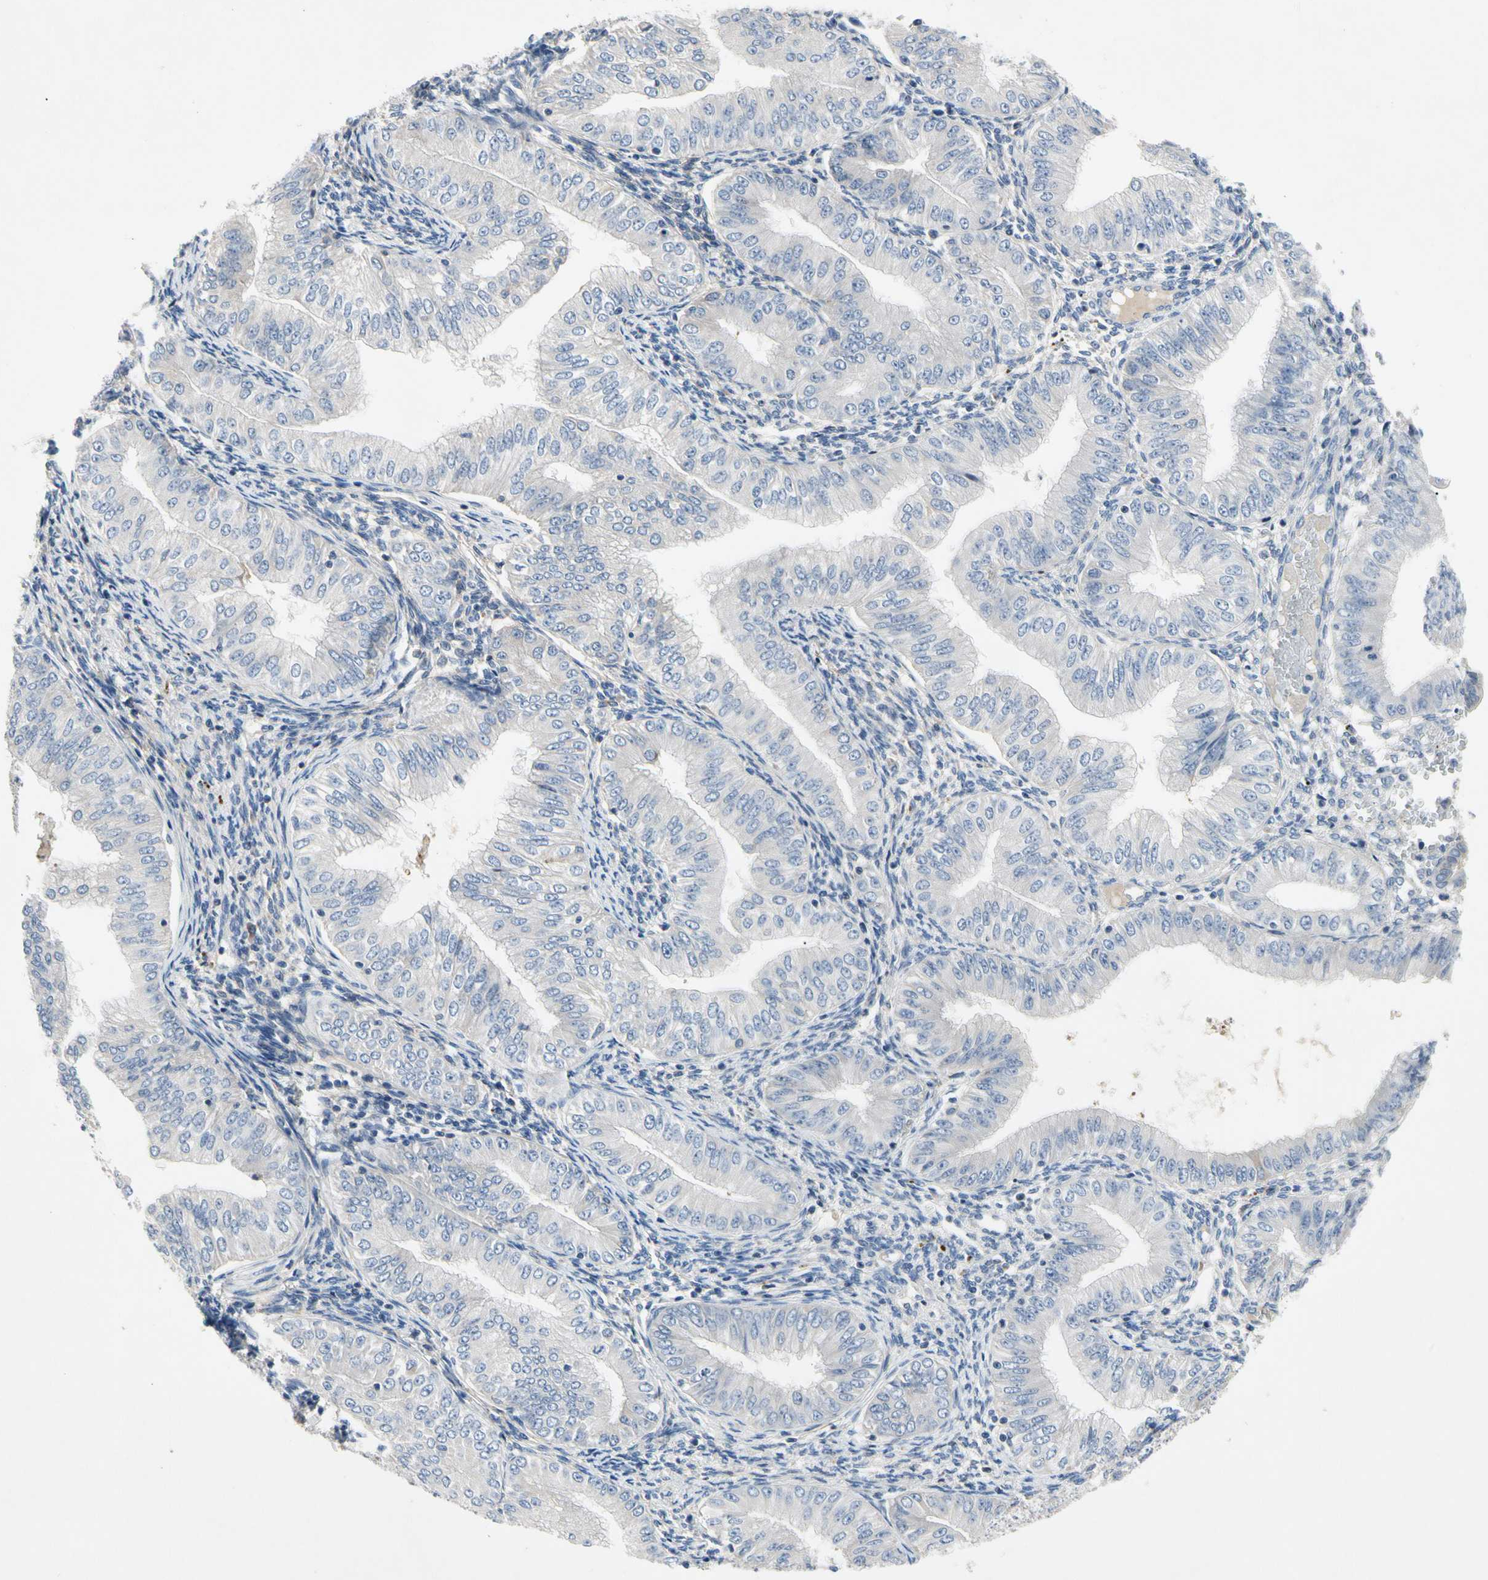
{"staining": {"intensity": "negative", "quantity": "none", "location": "none"}, "tissue": "endometrial cancer", "cell_type": "Tumor cells", "image_type": "cancer", "snomed": [{"axis": "morphology", "description": "Normal tissue, NOS"}, {"axis": "morphology", "description": "Adenocarcinoma, NOS"}, {"axis": "topography", "description": "Endometrium"}], "caption": "This histopathology image is of adenocarcinoma (endometrial) stained with immunohistochemistry to label a protein in brown with the nuclei are counter-stained blue. There is no positivity in tumor cells.", "gene": "GAS6", "patient": {"sex": "female", "age": 53}}